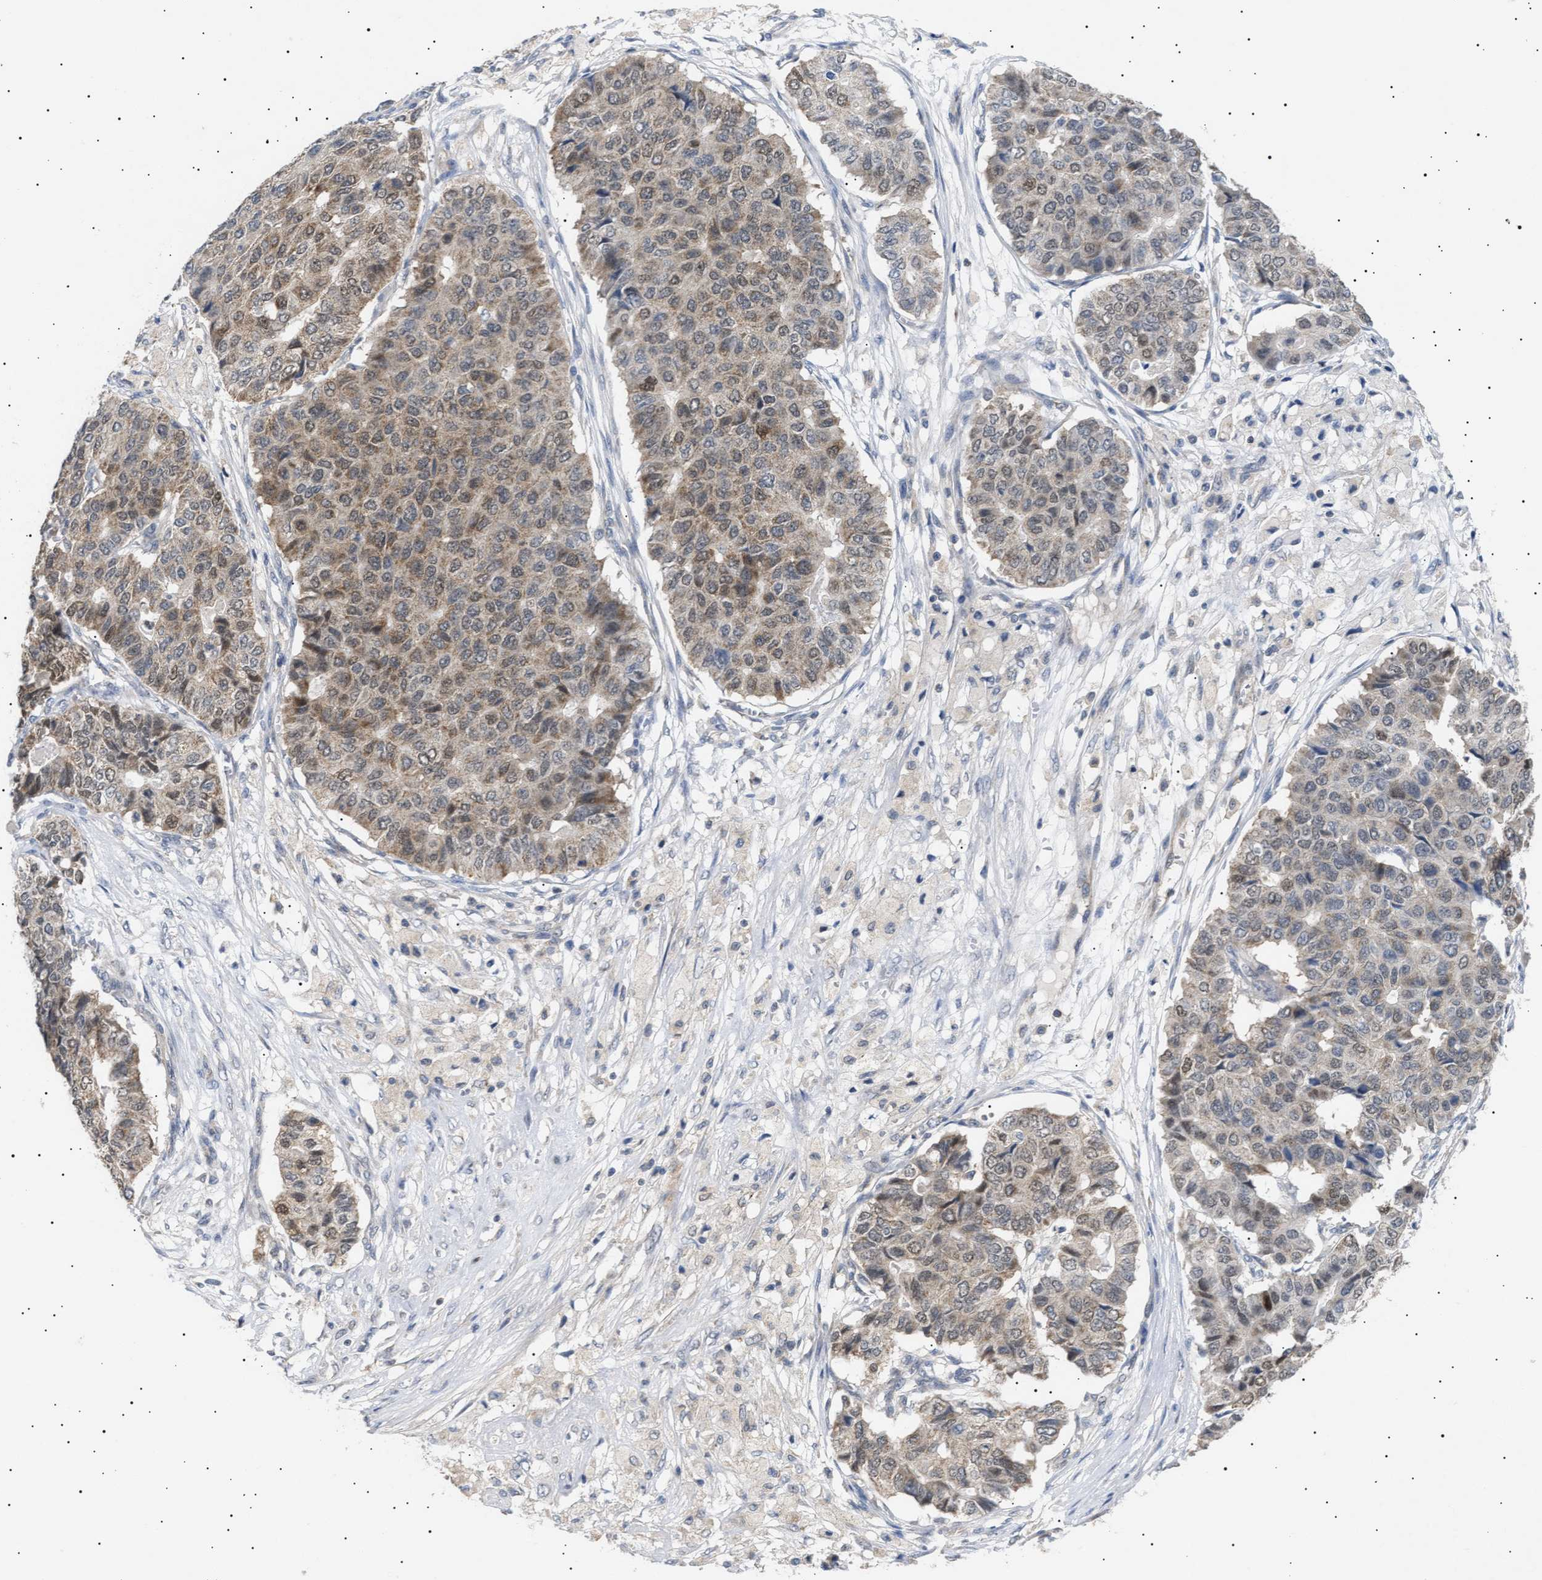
{"staining": {"intensity": "moderate", "quantity": ">75%", "location": "cytoplasmic/membranous"}, "tissue": "pancreatic cancer", "cell_type": "Tumor cells", "image_type": "cancer", "snomed": [{"axis": "morphology", "description": "Adenocarcinoma, NOS"}, {"axis": "topography", "description": "Pancreas"}], "caption": "IHC histopathology image of human pancreatic cancer (adenocarcinoma) stained for a protein (brown), which exhibits medium levels of moderate cytoplasmic/membranous staining in approximately >75% of tumor cells.", "gene": "SIRT5", "patient": {"sex": "male", "age": 50}}